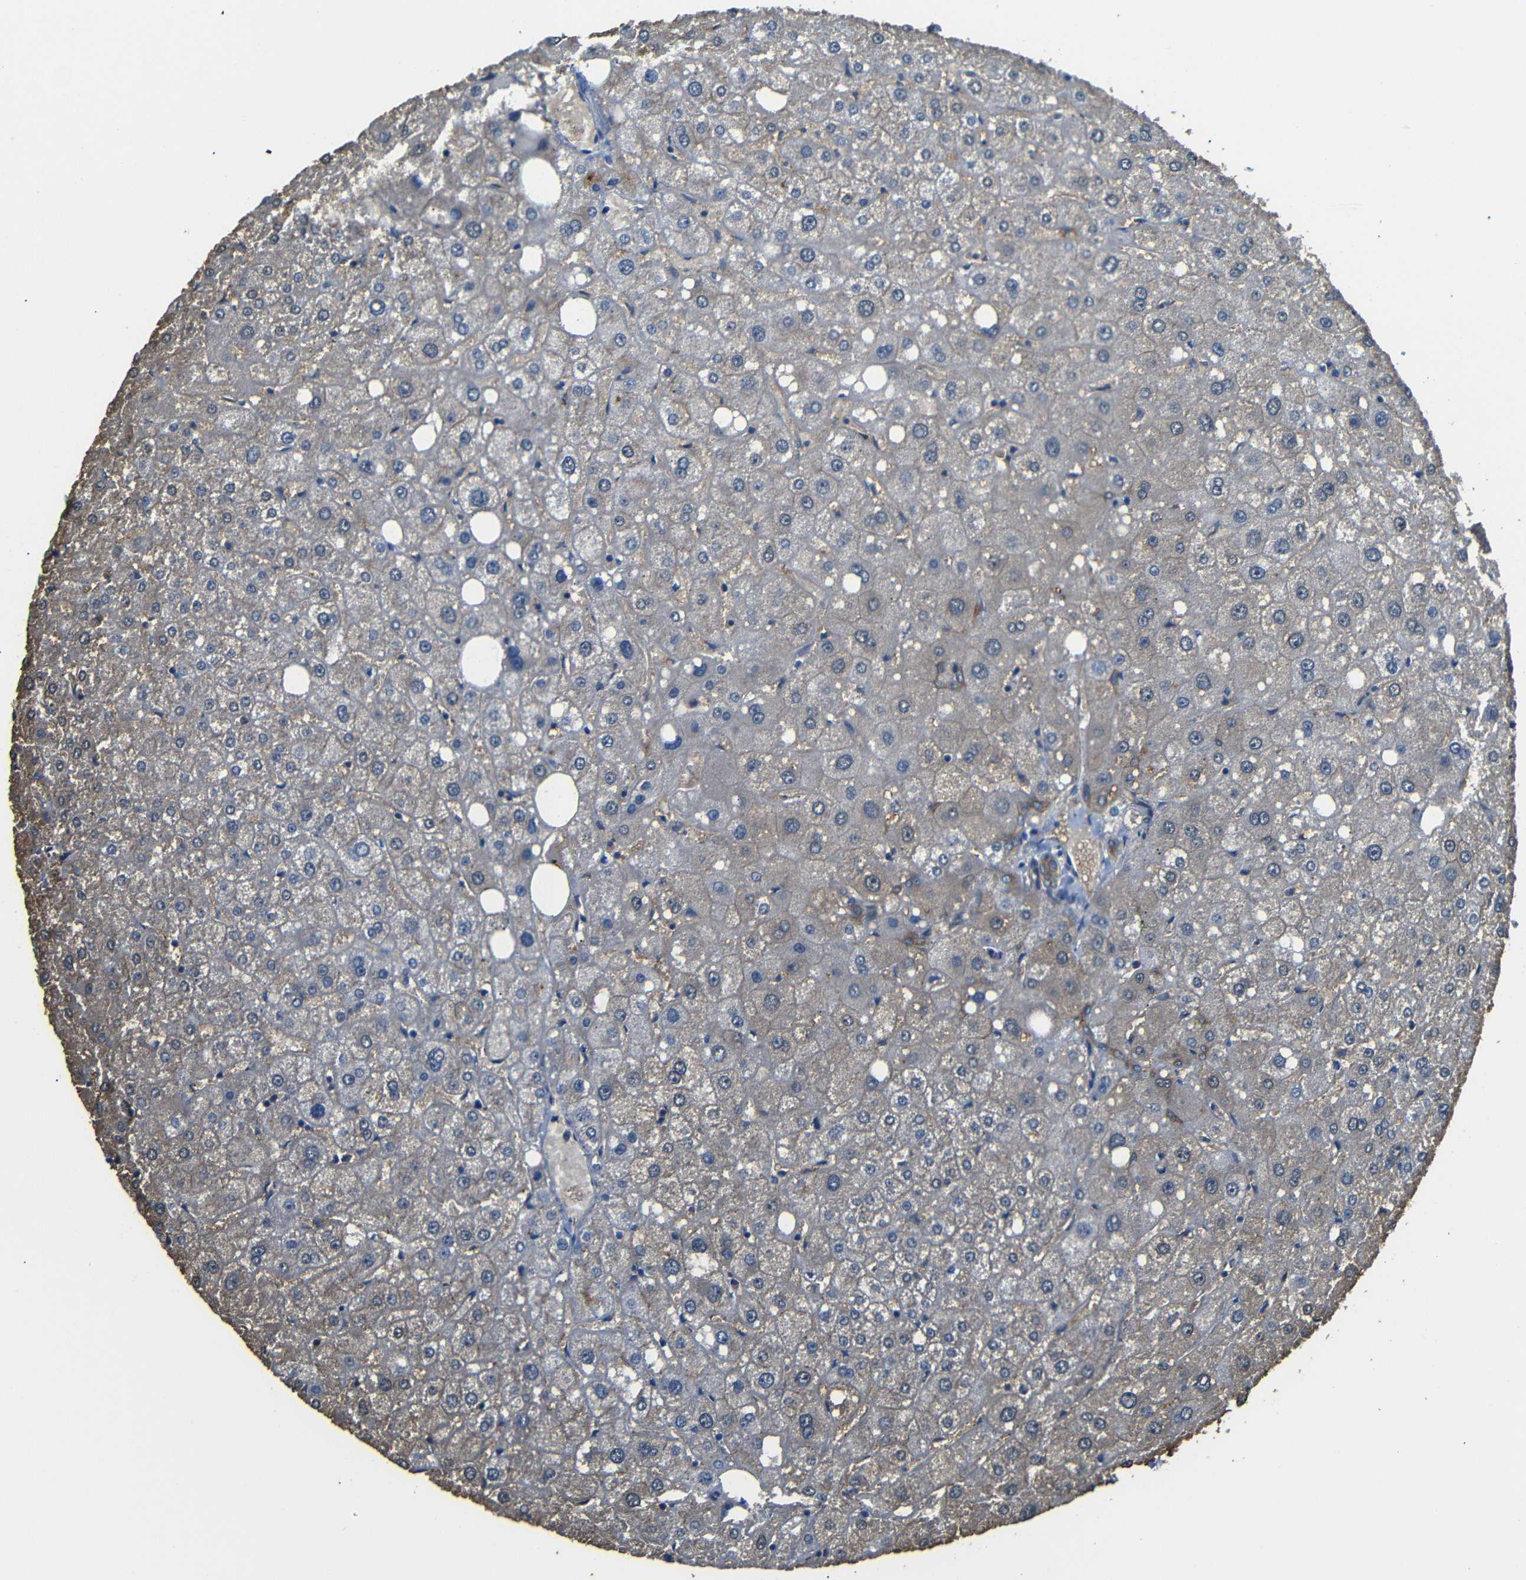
{"staining": {"intensity": "moderate", "quantity": ">75%", "location": "cytoplasmic/membranous"}, "tissue": "liver", "cell_type": "Cholangiocytes", "image_type": "normal", "snomed": [{"axis": "morphology", "description": "Normal tissue, NOS"}, {"axis": "topography", "description": "Liver"}], "caption": "An image of liver stained for a protein reveals moderate cytoplasmic/membranous brown staining in cholangiocytes.", "gene": "MYO1B", "patient": {"sex": "male", "age": 73}}